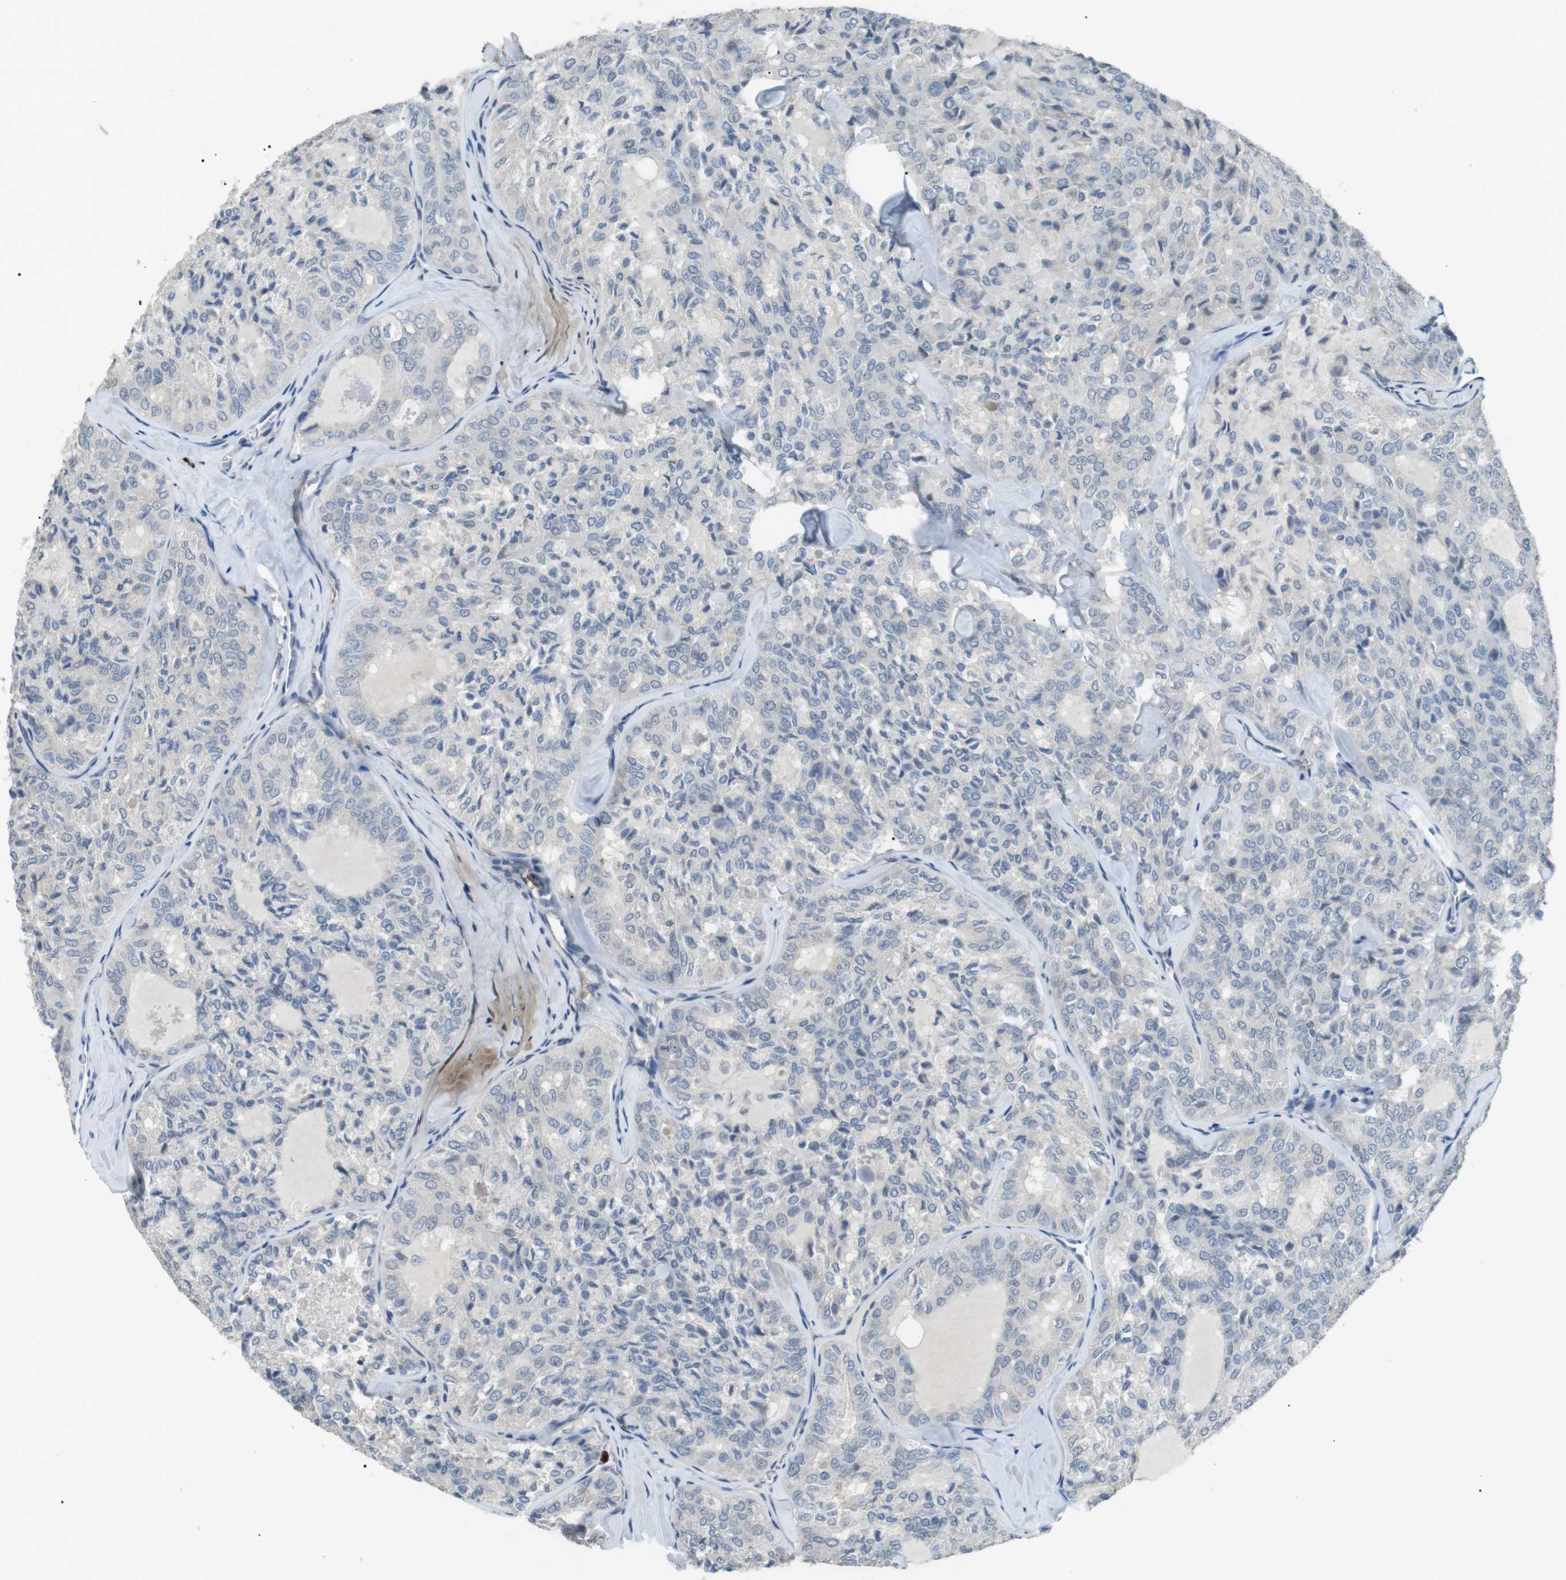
{"staining": {"intensity": "negative", "quantity": "none", "location": "none"}, "tissue": "thyroid cancer", "cell_type": "Tumor cells", "image_type": "cancer", "snomed": [{"axis": "morphology", "description": "Follicular adenoma carcinoma, NOS"}, {"axis": "topography", "description": "Thyroid gland"}], "caption": "Immunohistochemistry micrograph of neoplastic tissue: human follicular adenoma carcinoma (thyroid) stained with DAB (3,3'-diaminobenzidine) reveals no significant protein positivity in tumor cells.", "gene": "GZMM", "patient": {"sex": "male", "age": 75}}